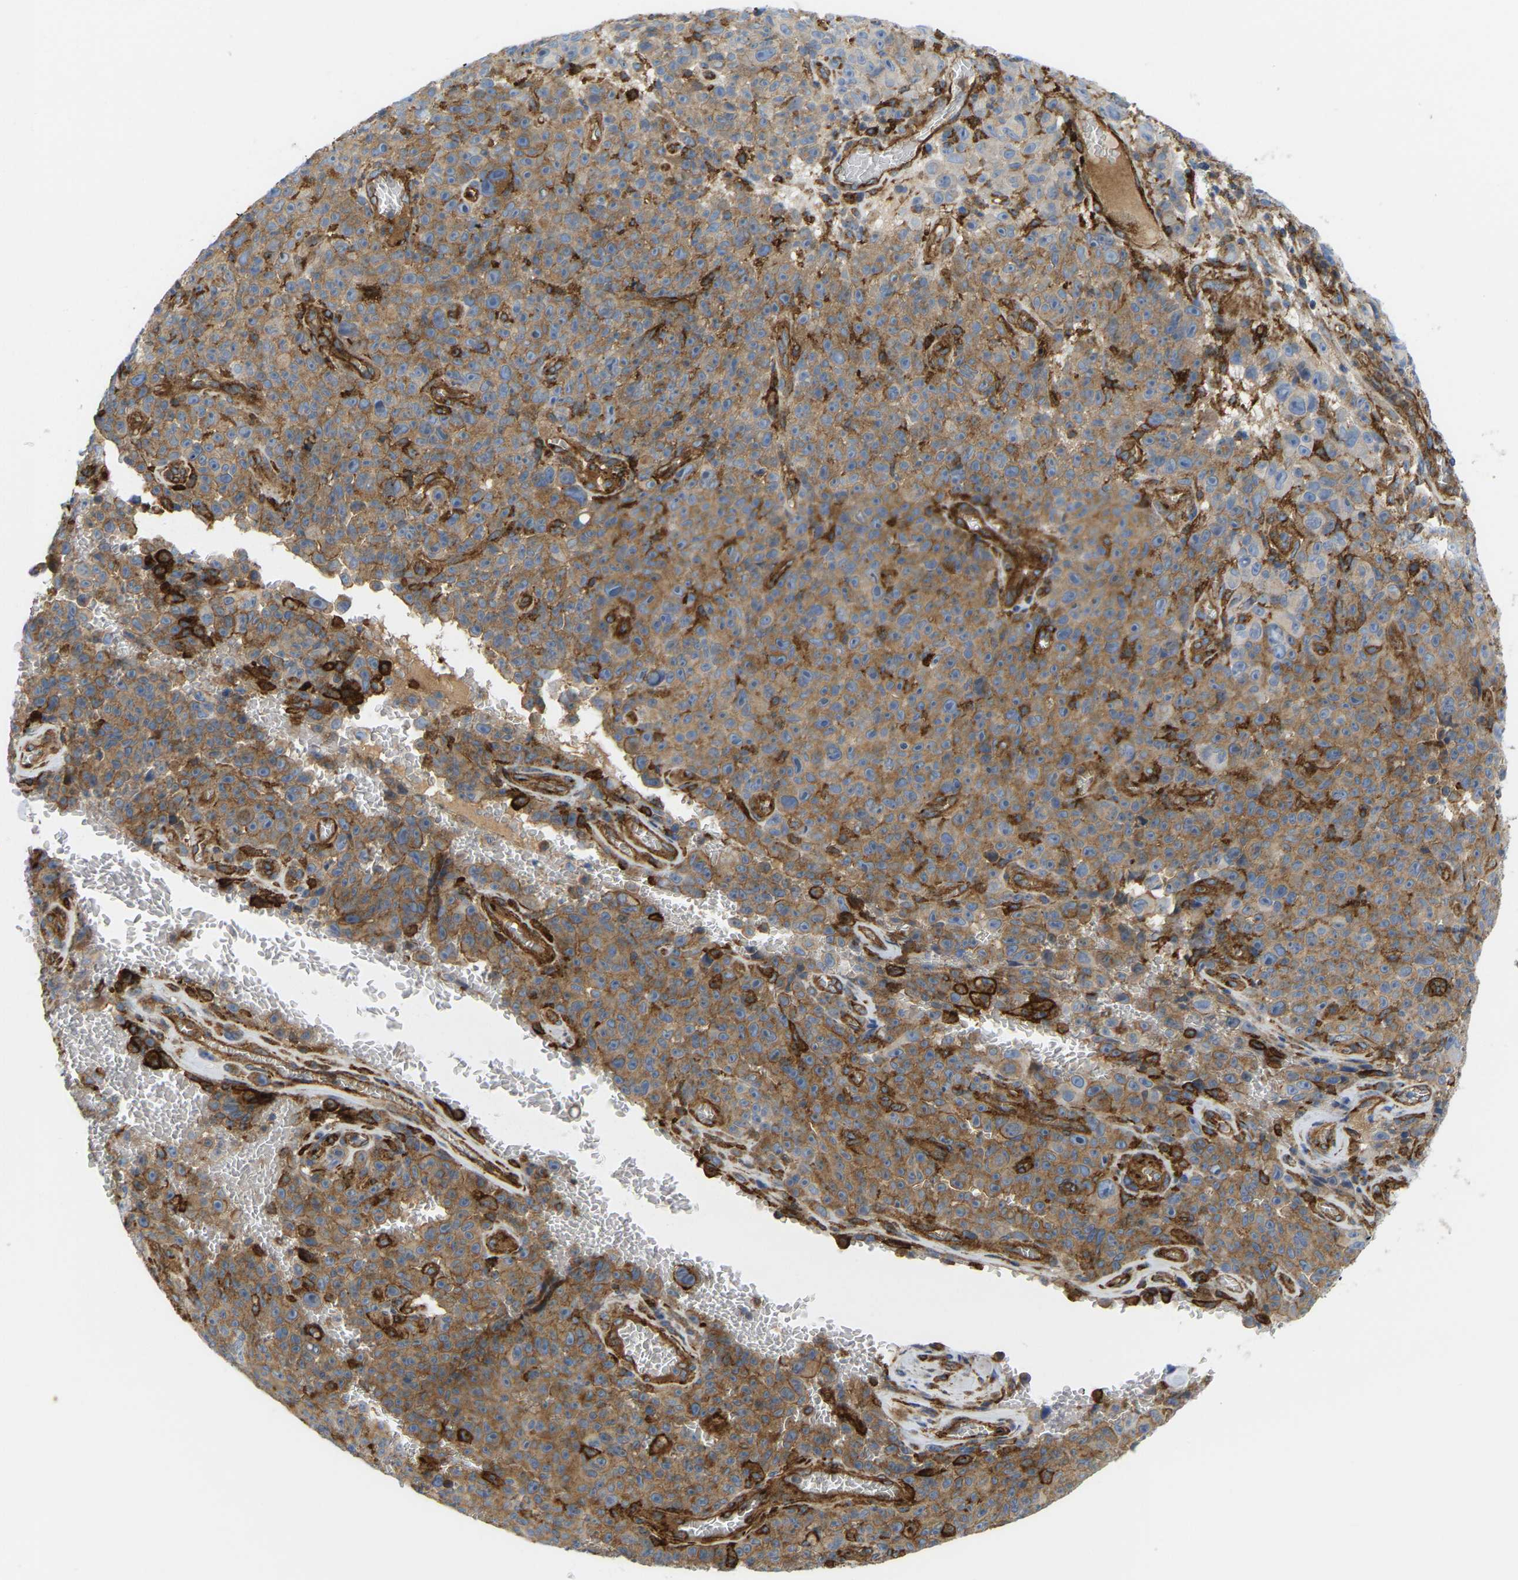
{"staining": {"intensity": "moderate", "quantity": ">75%", "location": "cytoplasmic/membranous"}, "tissue": "melanoma", "cell_type": "Tumor cells", "image_type": "cancer", "snomed": [{"axis": "morphology", "description": "Malignant melanoma, NOS"}, {"axis": "topography", "description": "Skin"}], "caption": "Malignant melanoma stained with a brown dye demonstrates moderate cytoplasmic/membranous positive positivity in approximately >75% of tumor cells.", "gene": "PICALM", "patient": {"sex": "female", "age": 82}}